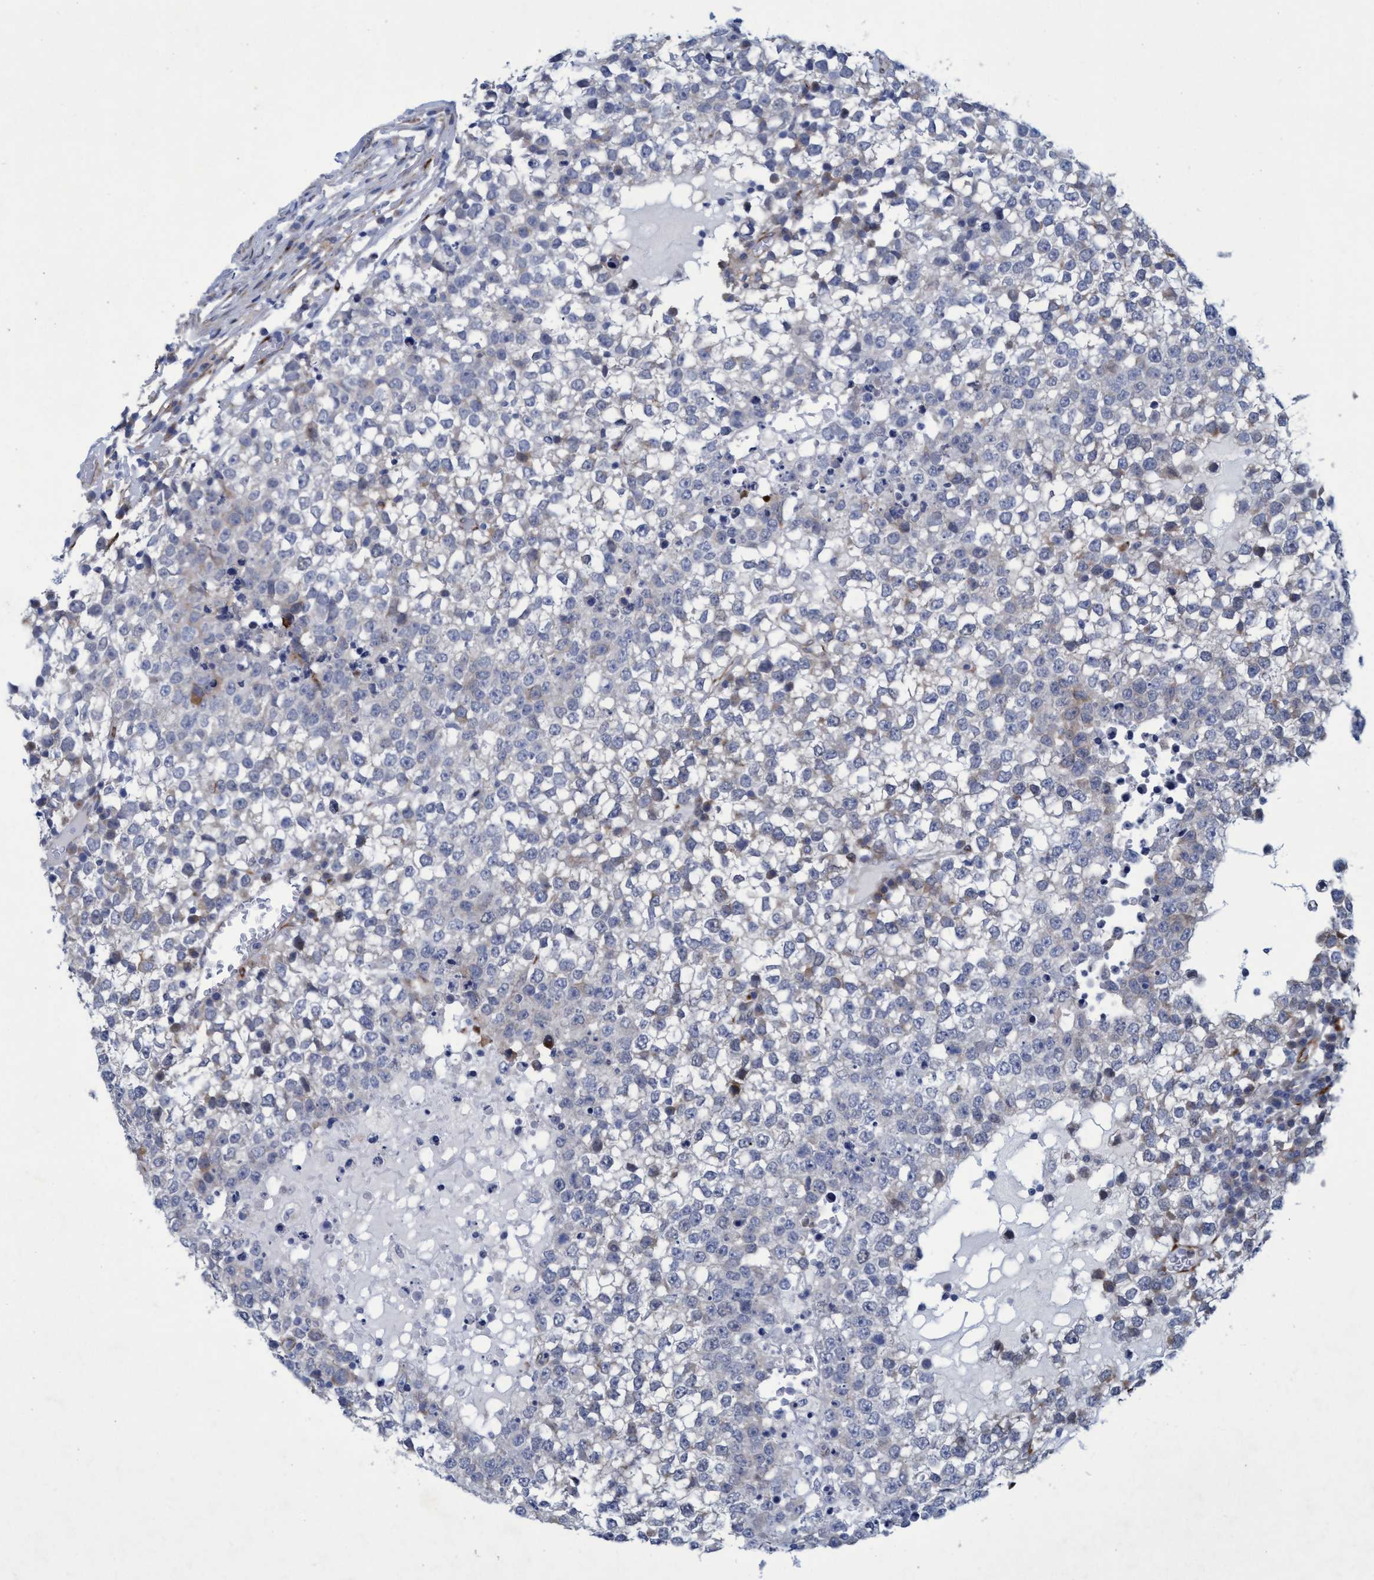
{"staining": {"intensity": "negative", "quantity": "none", "location": "none"}, "tissue": "testis cancer", "cell_type": "Tumor cells", "image_type": "cancer", "snomed": [{"axis": "morphology", "description": "Seminoma, NOS"}, {"axis": "topography", "description": "Testis"}], "caption": "IHC of human seminoma (testis) shows no staining in tumor cells.", "gene": "SLC43A2", "patient": {"sex": "male", "age": 65}}